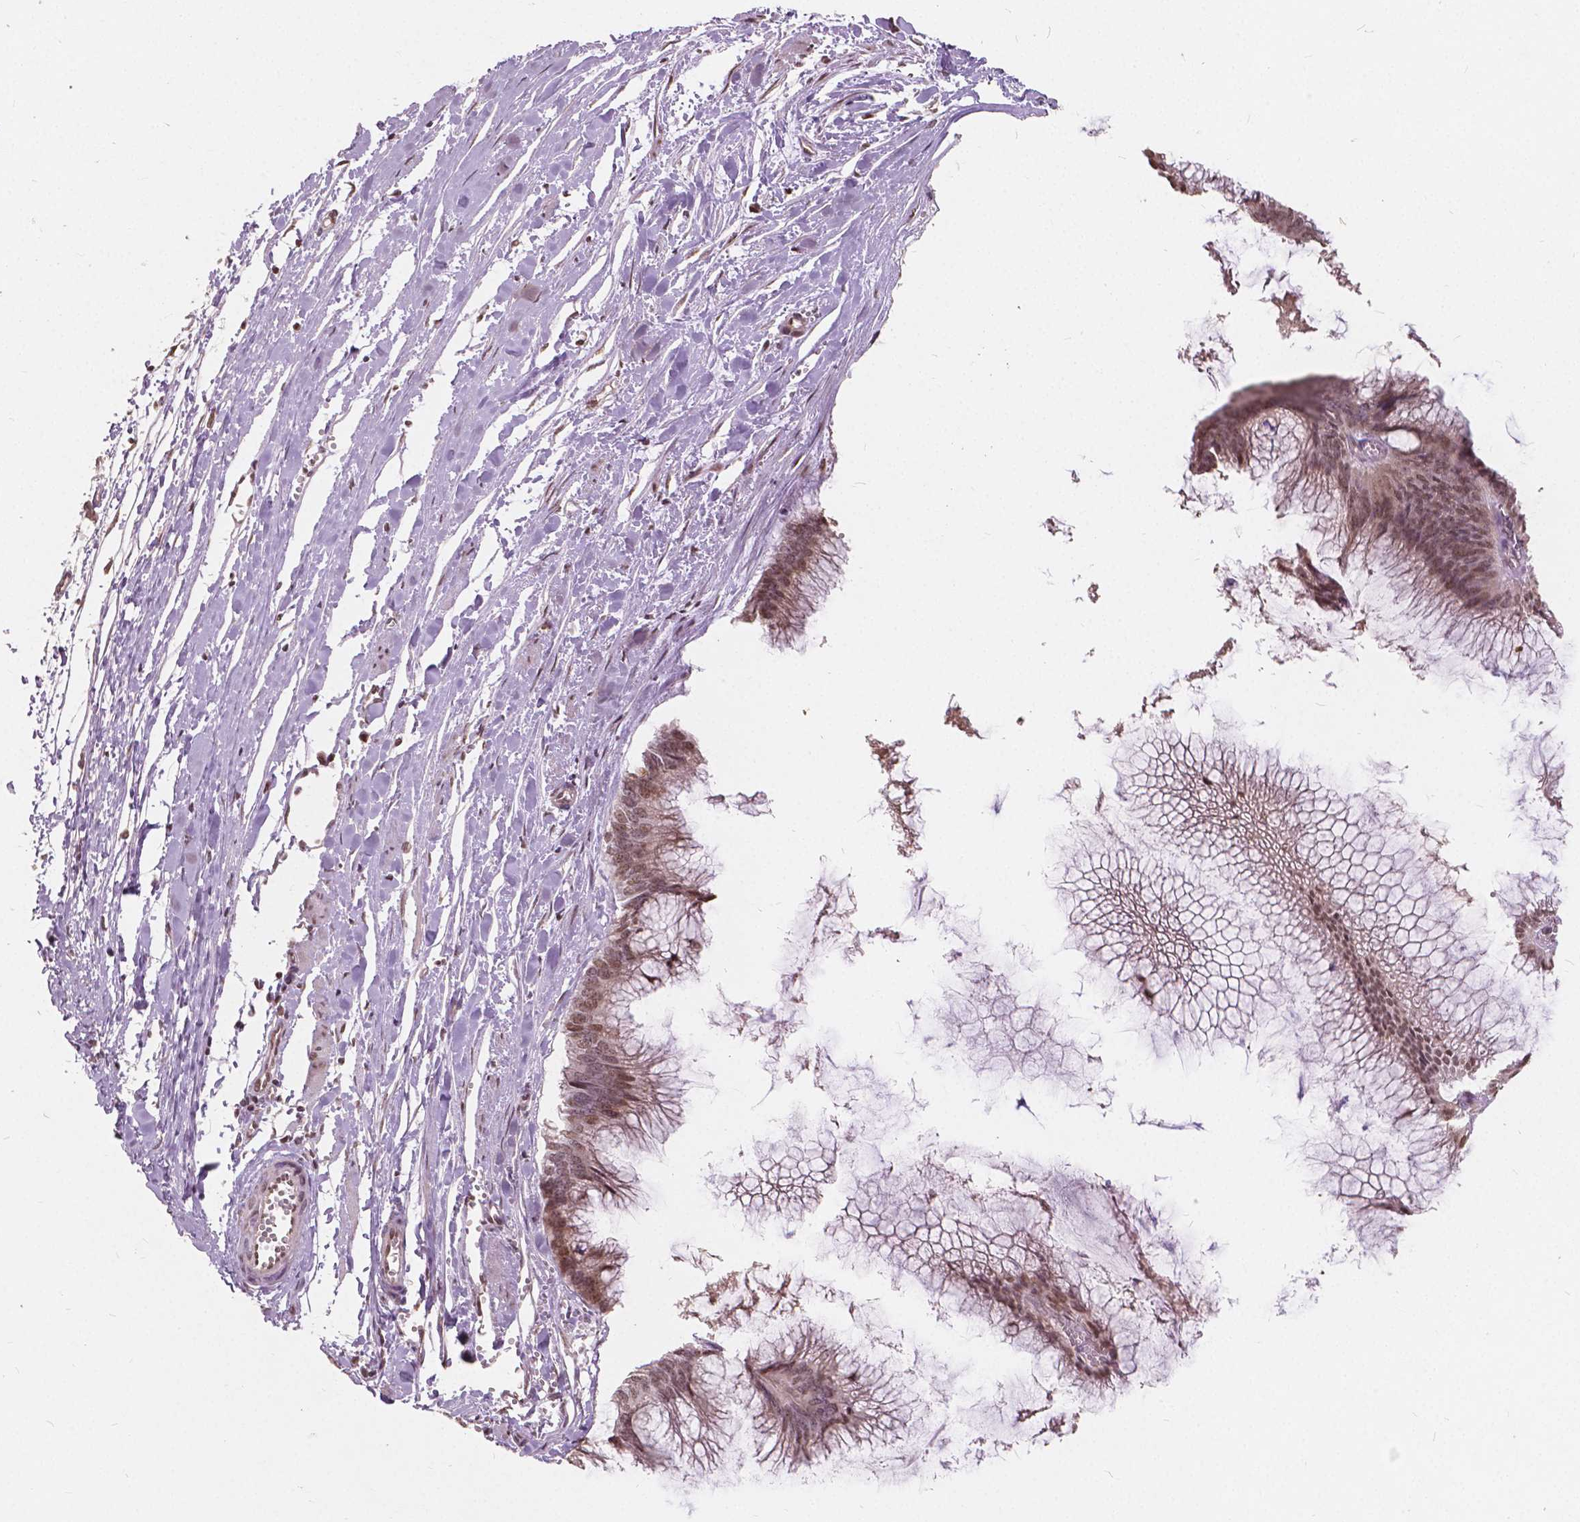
{"staining": {"intensity": "moderate", "quantity": ">75%", "location": "nuclear"}, "tissue": "ovarian cancer", "cell_type": "Tumor cells", "image_type": "cancer", "snomed": [{"axis": "morphology", "description": "Cystadenocarcinoma, mucinous, NOS"}, {"axis": "topography", "description": "Ovary"}], "caption": "Ovarian cancer (mucinous cystadenocarcinoma) was stained to show a protein in brown. There is medium levels of moderate nuclear expression in about >75% of tumor cells.", "gene": "HOXA10", "patient": {"sex": "female", "age": 44}}